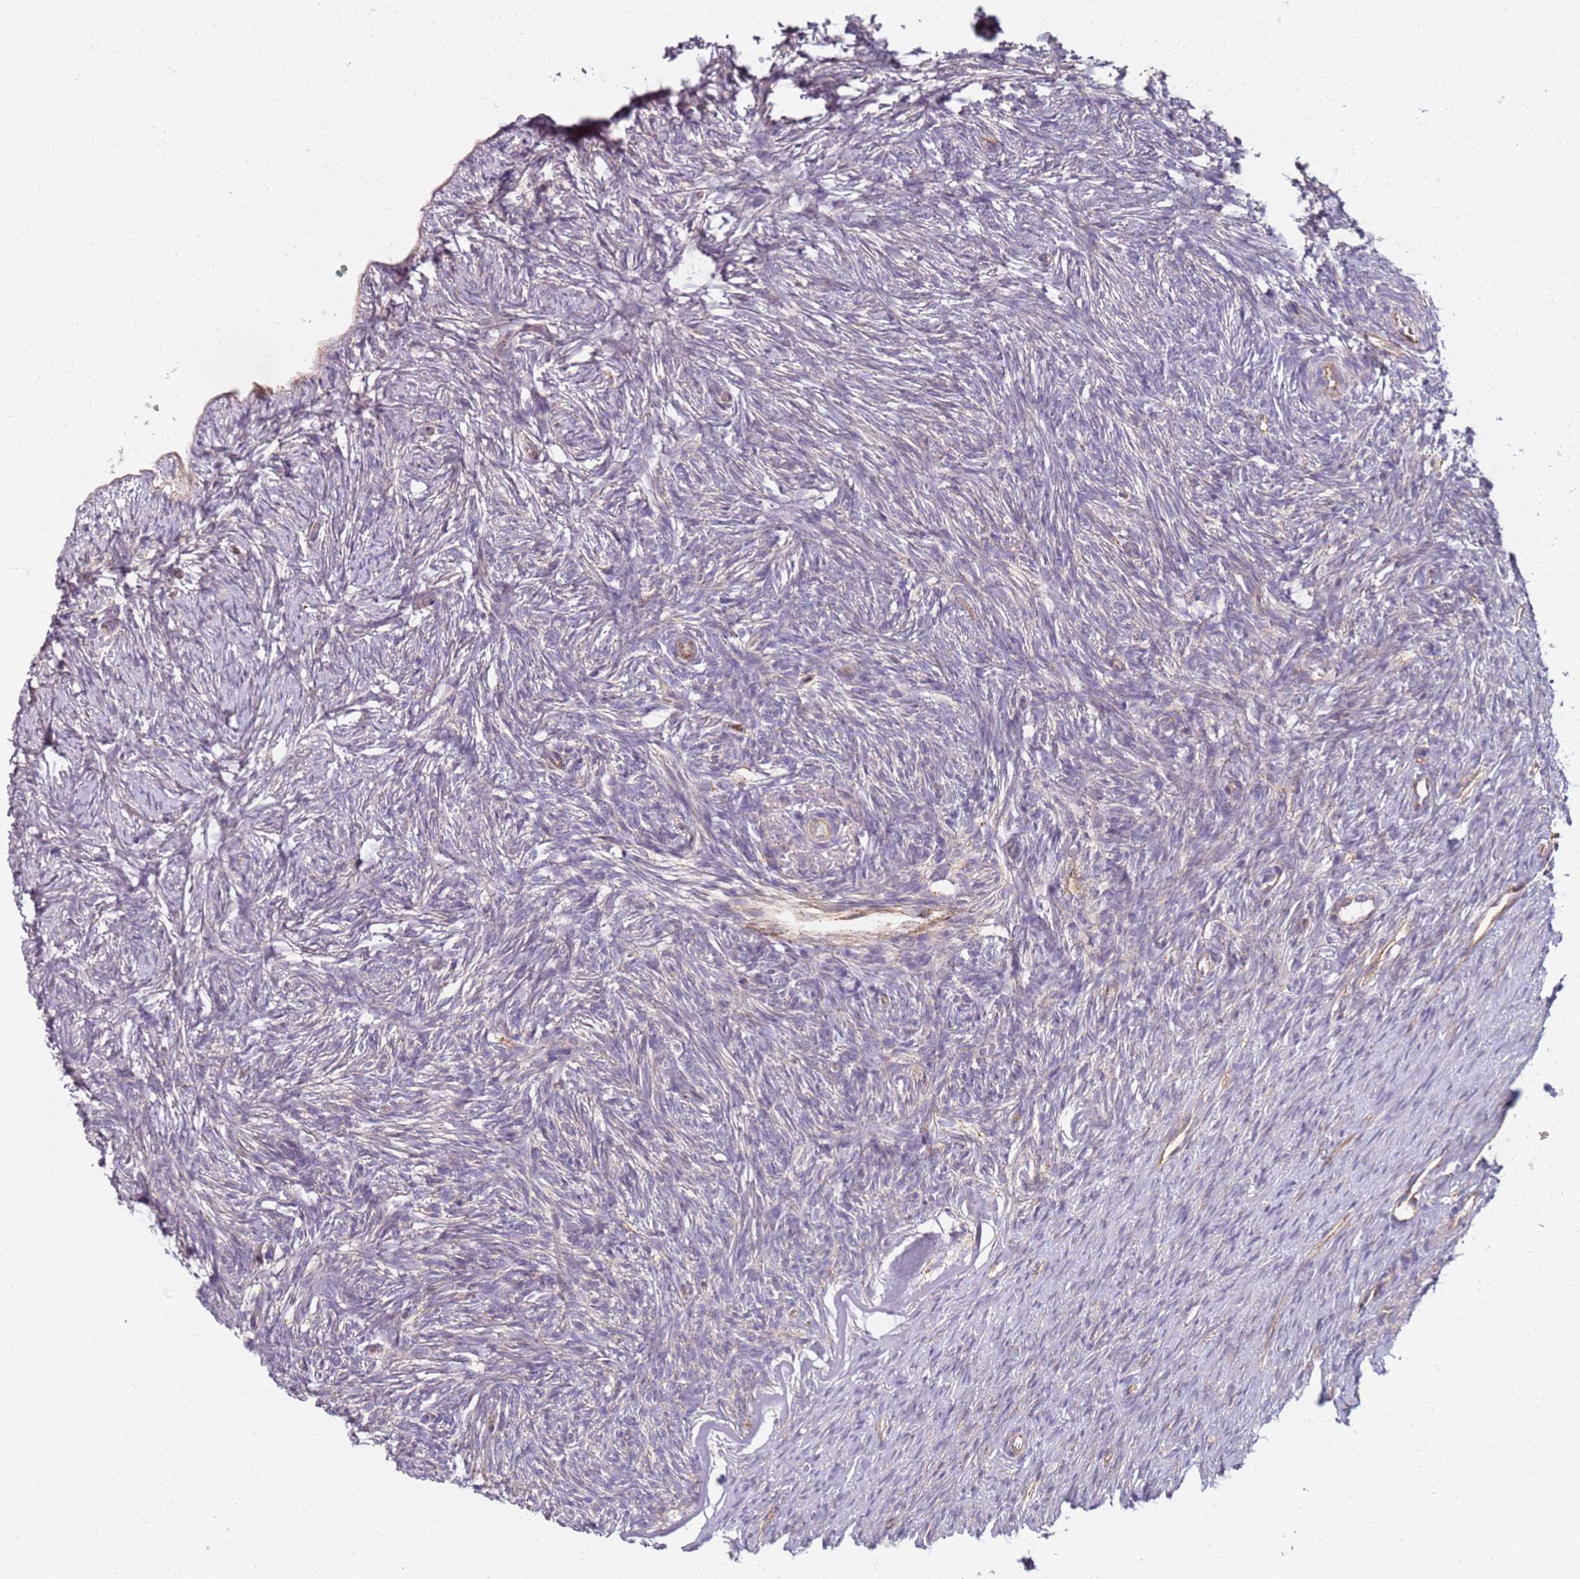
{"staining": {"intensity": "negative", "quantity": "none", "location": "none"}, "tissue": "ovary", "cell_type": "Ovarian stroma cells", "image_type": "normal", "snomed": [{"axis": "morphology", "description": "Normal tissue, NOS"}, {"axis": "topography", "description": "Ovary"}], "caption": "Immunohistochemical staining of unremarkable ovary demonstrates no significant staining in ovarian stroma cells. (DAB IHC visualized using brightfield microscopy, high magnification).", "gene": "PROKR2", "patient": {"sex": "female", "age": 51}}